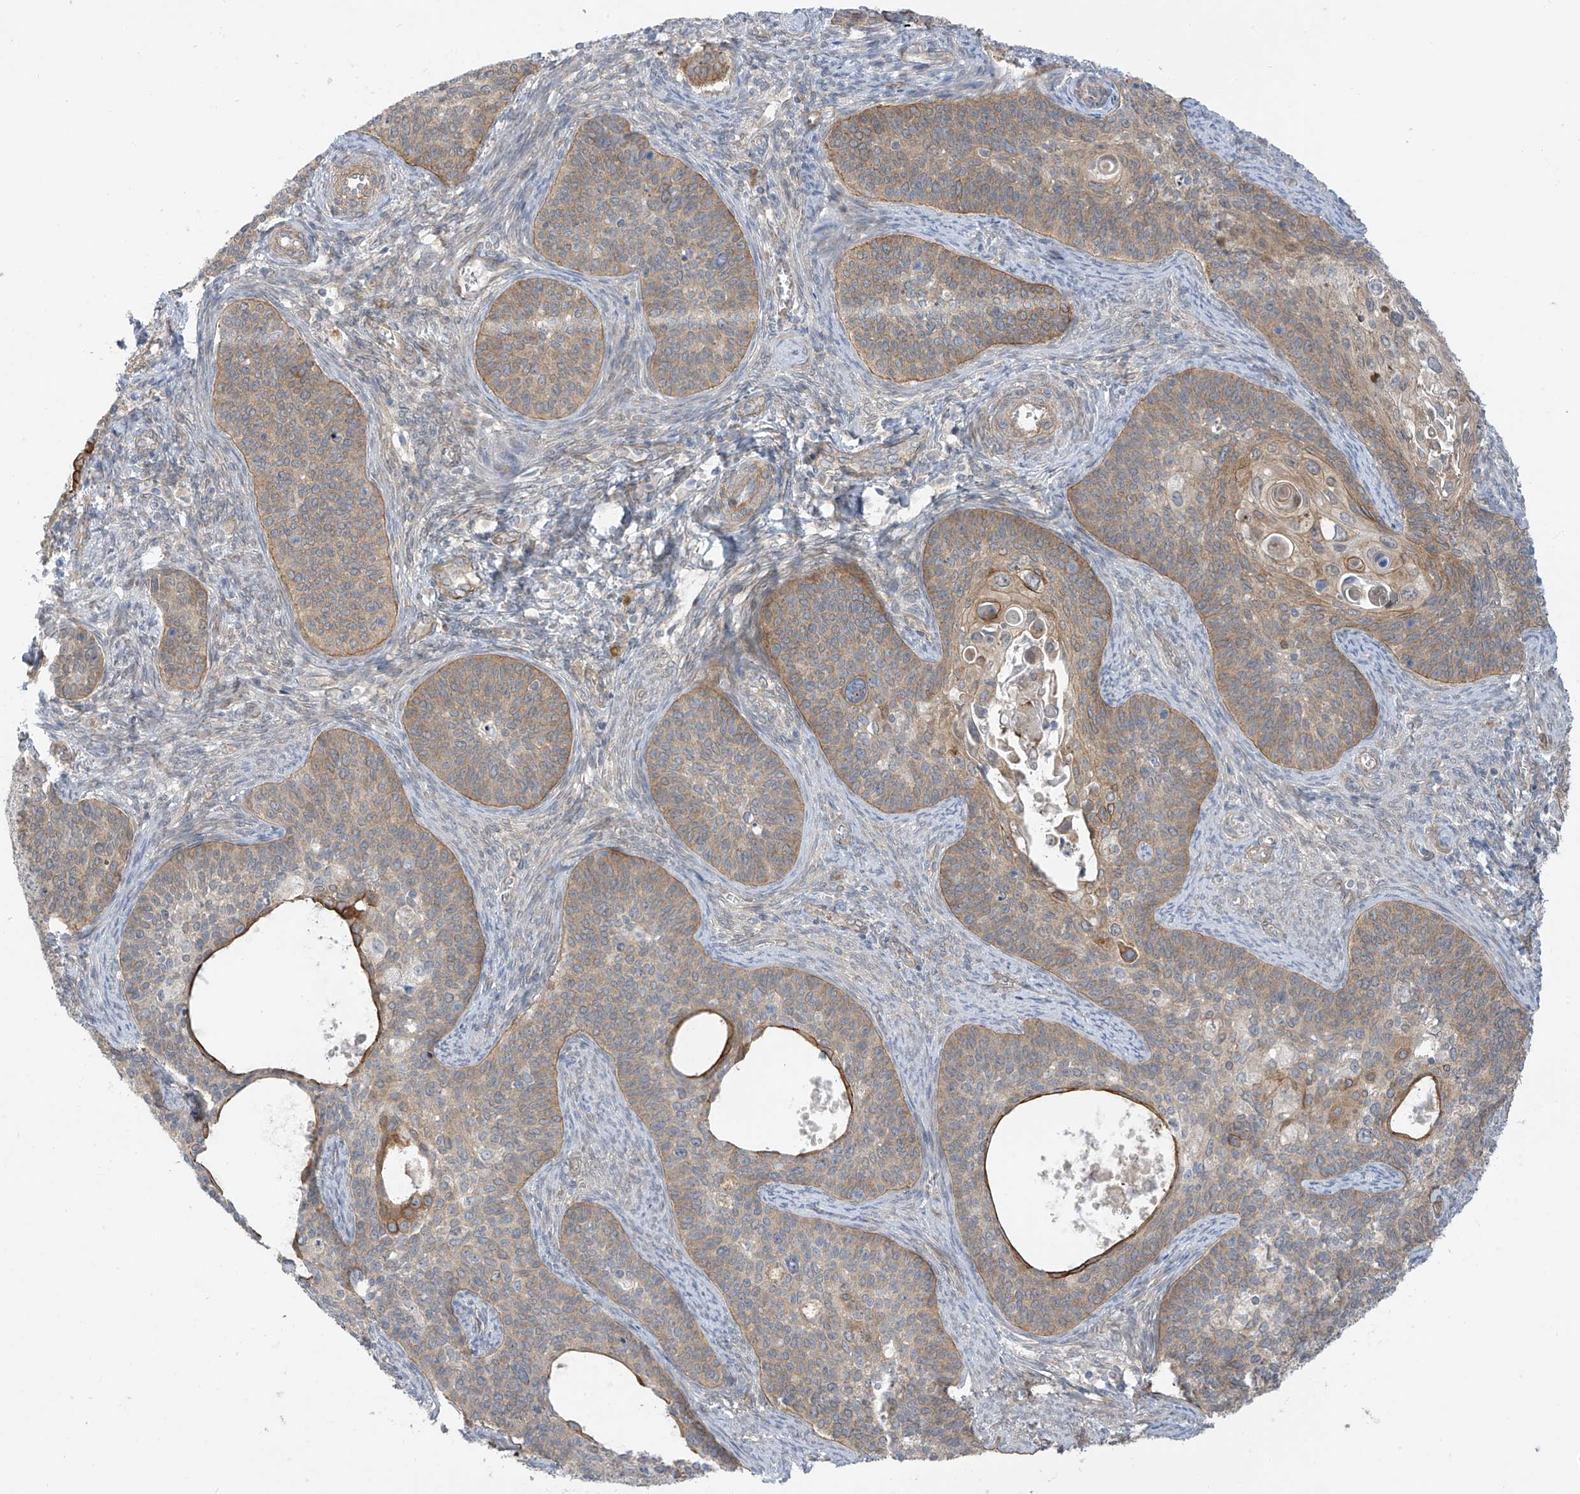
{"staining": {"intensity": "moderate", "quantity": ">75%", "location": "cytoplasmic/membranous"}, "tissue": "cervical cancer", "cell_type": "Tumor cells", "image_type": "cancer", "snomed": [{"axis": "morphology", "description": "Squamous cell carcinoma, NOS"}, {"axis": "topography", "description": "Cervix"}], "caption": "An image of cervical cancer stained for a protein exhibits moderate cytoplasmic/membranous brown staining in tumor cells.", "gene": "EIPR1", "patient": {"sex": "female", "age": 33}}